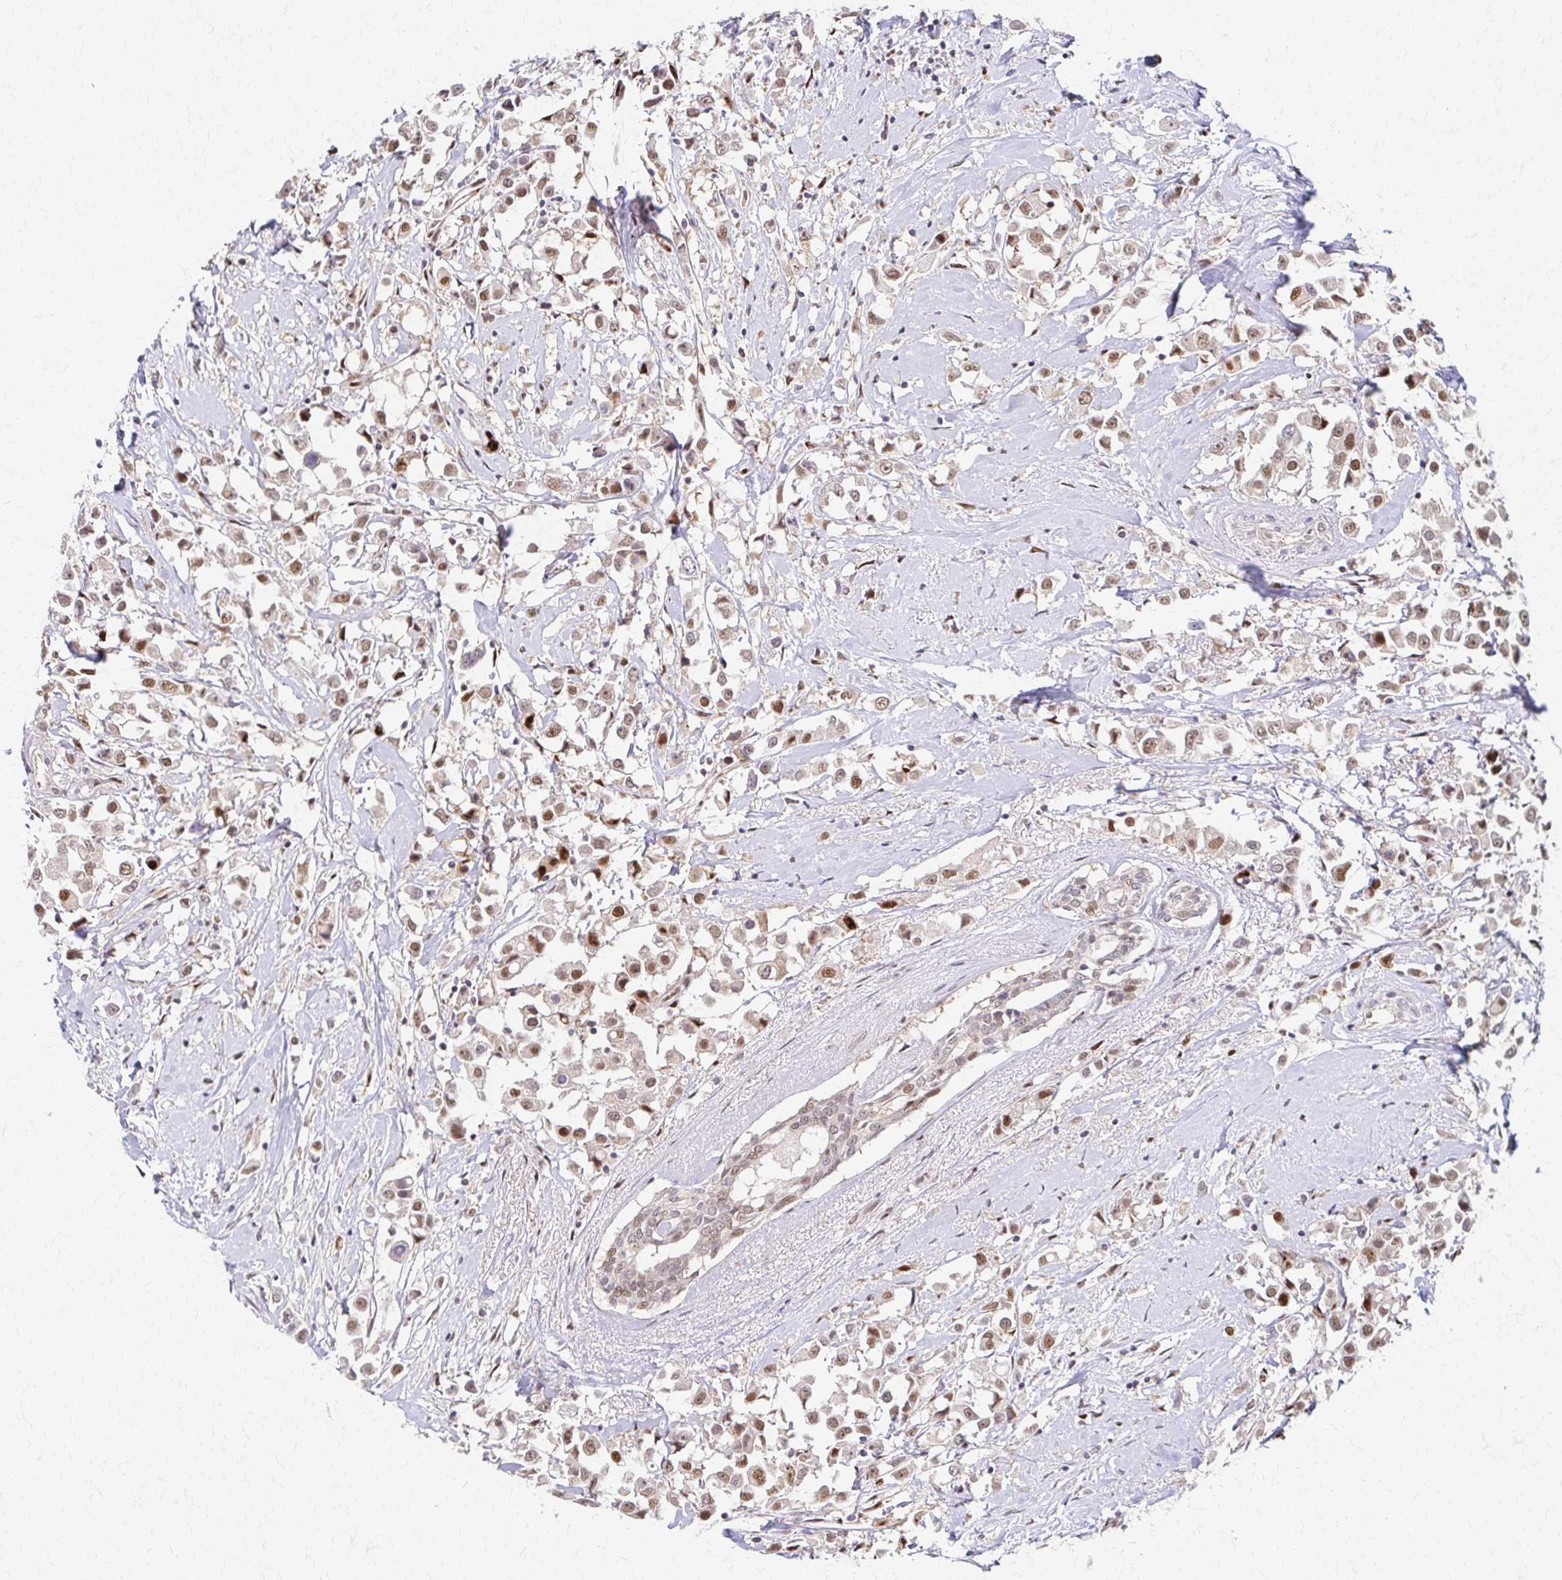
{"staining": {"intensity": "moderate", "quantity": ">75%", "location": "nuclear"}, "tissue": "breast cancer", "cell_type": "Tumor cells", "image_type": "cancer", "snomed": [{"axis": "morphology", "description": "Duct carcinoma"}, {"axis": "topography", "description": "Breast"}], "caption": "This is an image of immunohistochemistry staining of breast cancer, which shows moderate expression in the nuclear of tumor cells.", "gene": "PSMD7", "patient": {"sex": "female", "age": 61}}